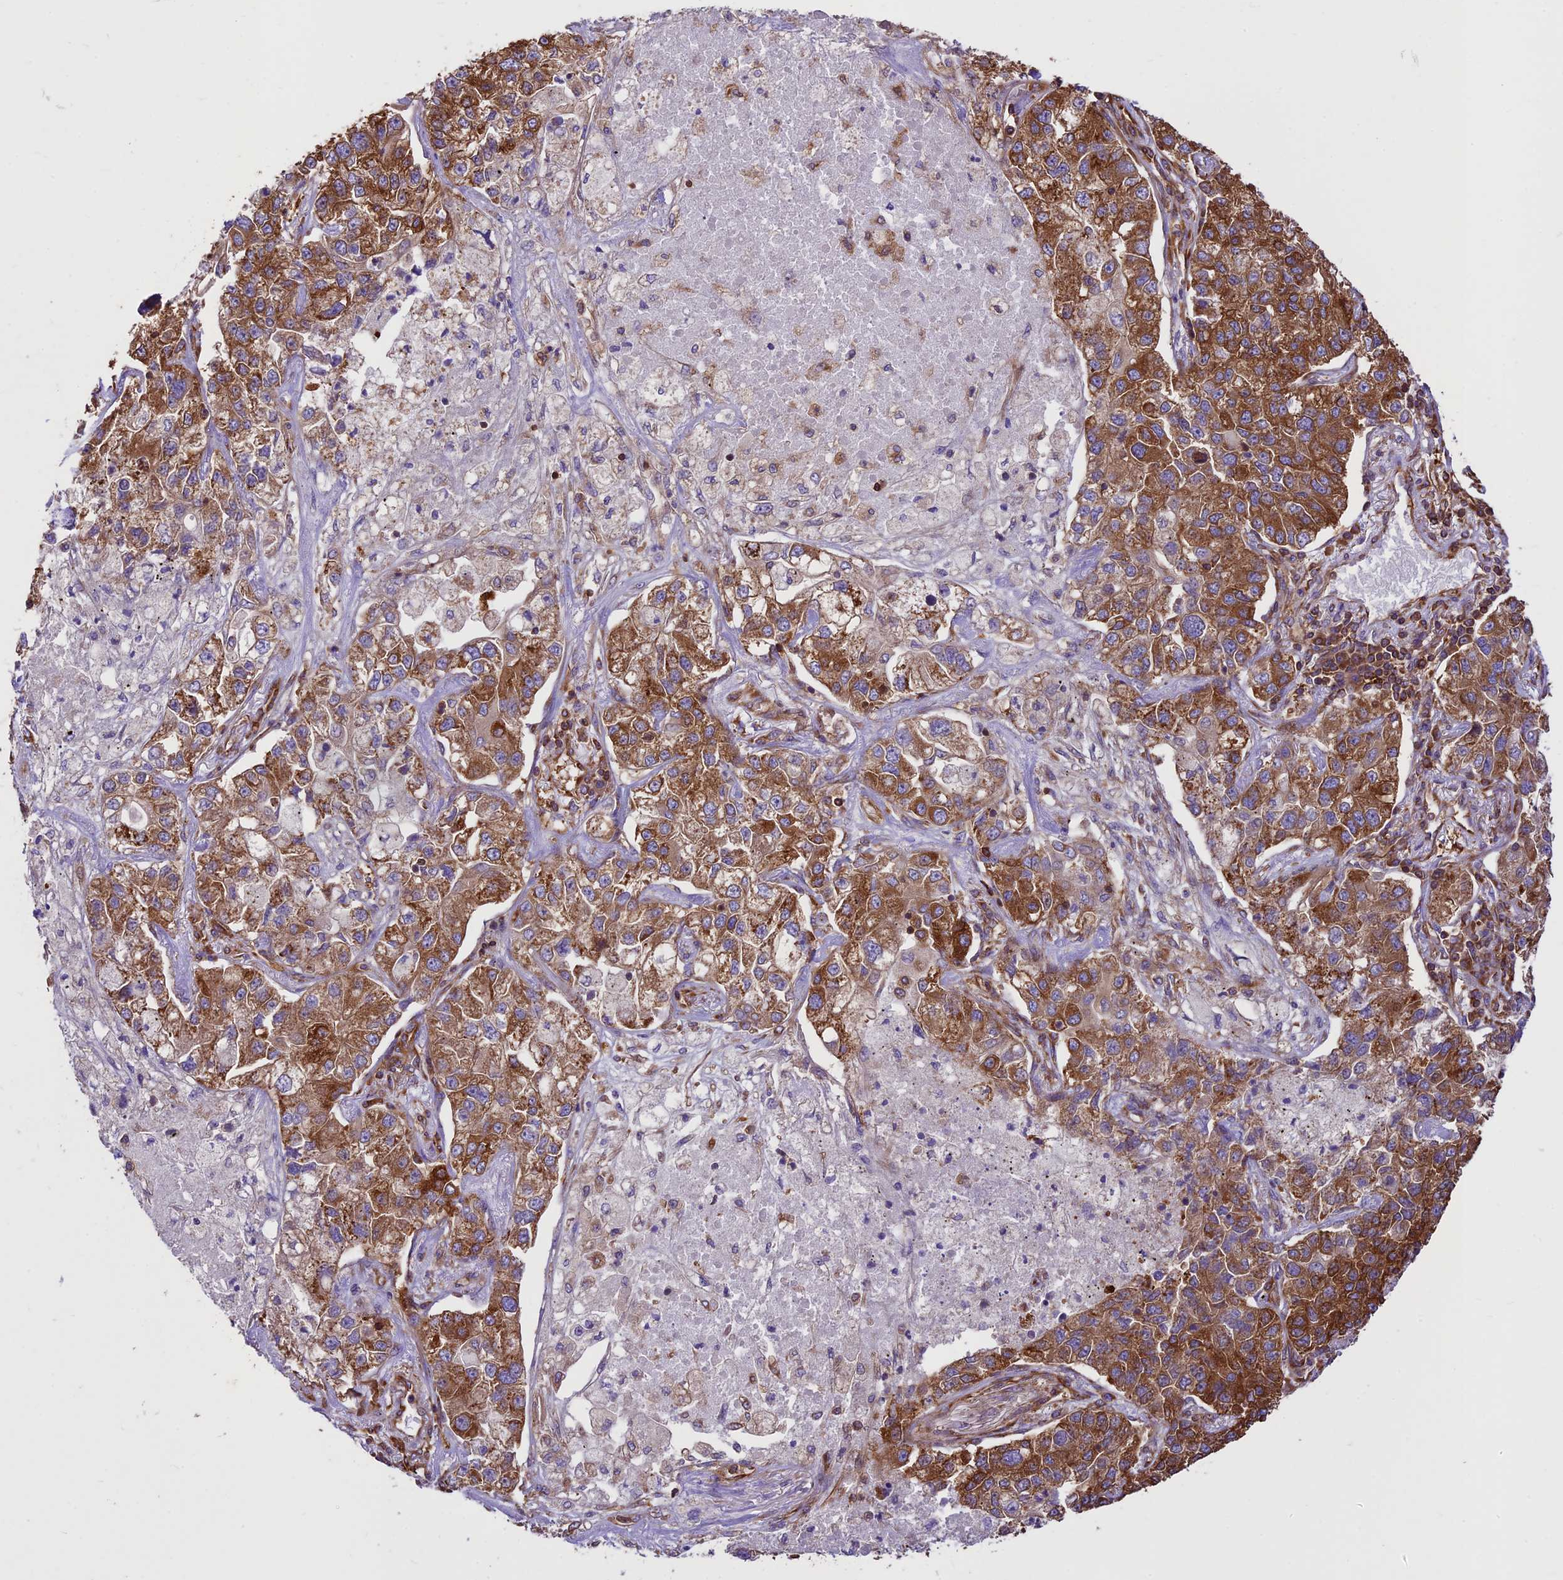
{"staining": {"intensity": "moderate", "quantity": ">75%", "location": "cytoplasmic/membranous"}, "tissue": "lung cancer", "cell_type": "Tumor cells", "image_type": "cancer", "snomed": [{"axis": "morphology", "description": "Adenocarcinoma, NOS"}, {"axis": "topography", "description": "Lung"}], "caption": "A photomicrograph of human lung cancer stained for a protein shows moderate cytoplasmic/membranous brown staining in tumor cells.", "gene": "KARS1", "patient": {"sex": "male", "age": 49}}